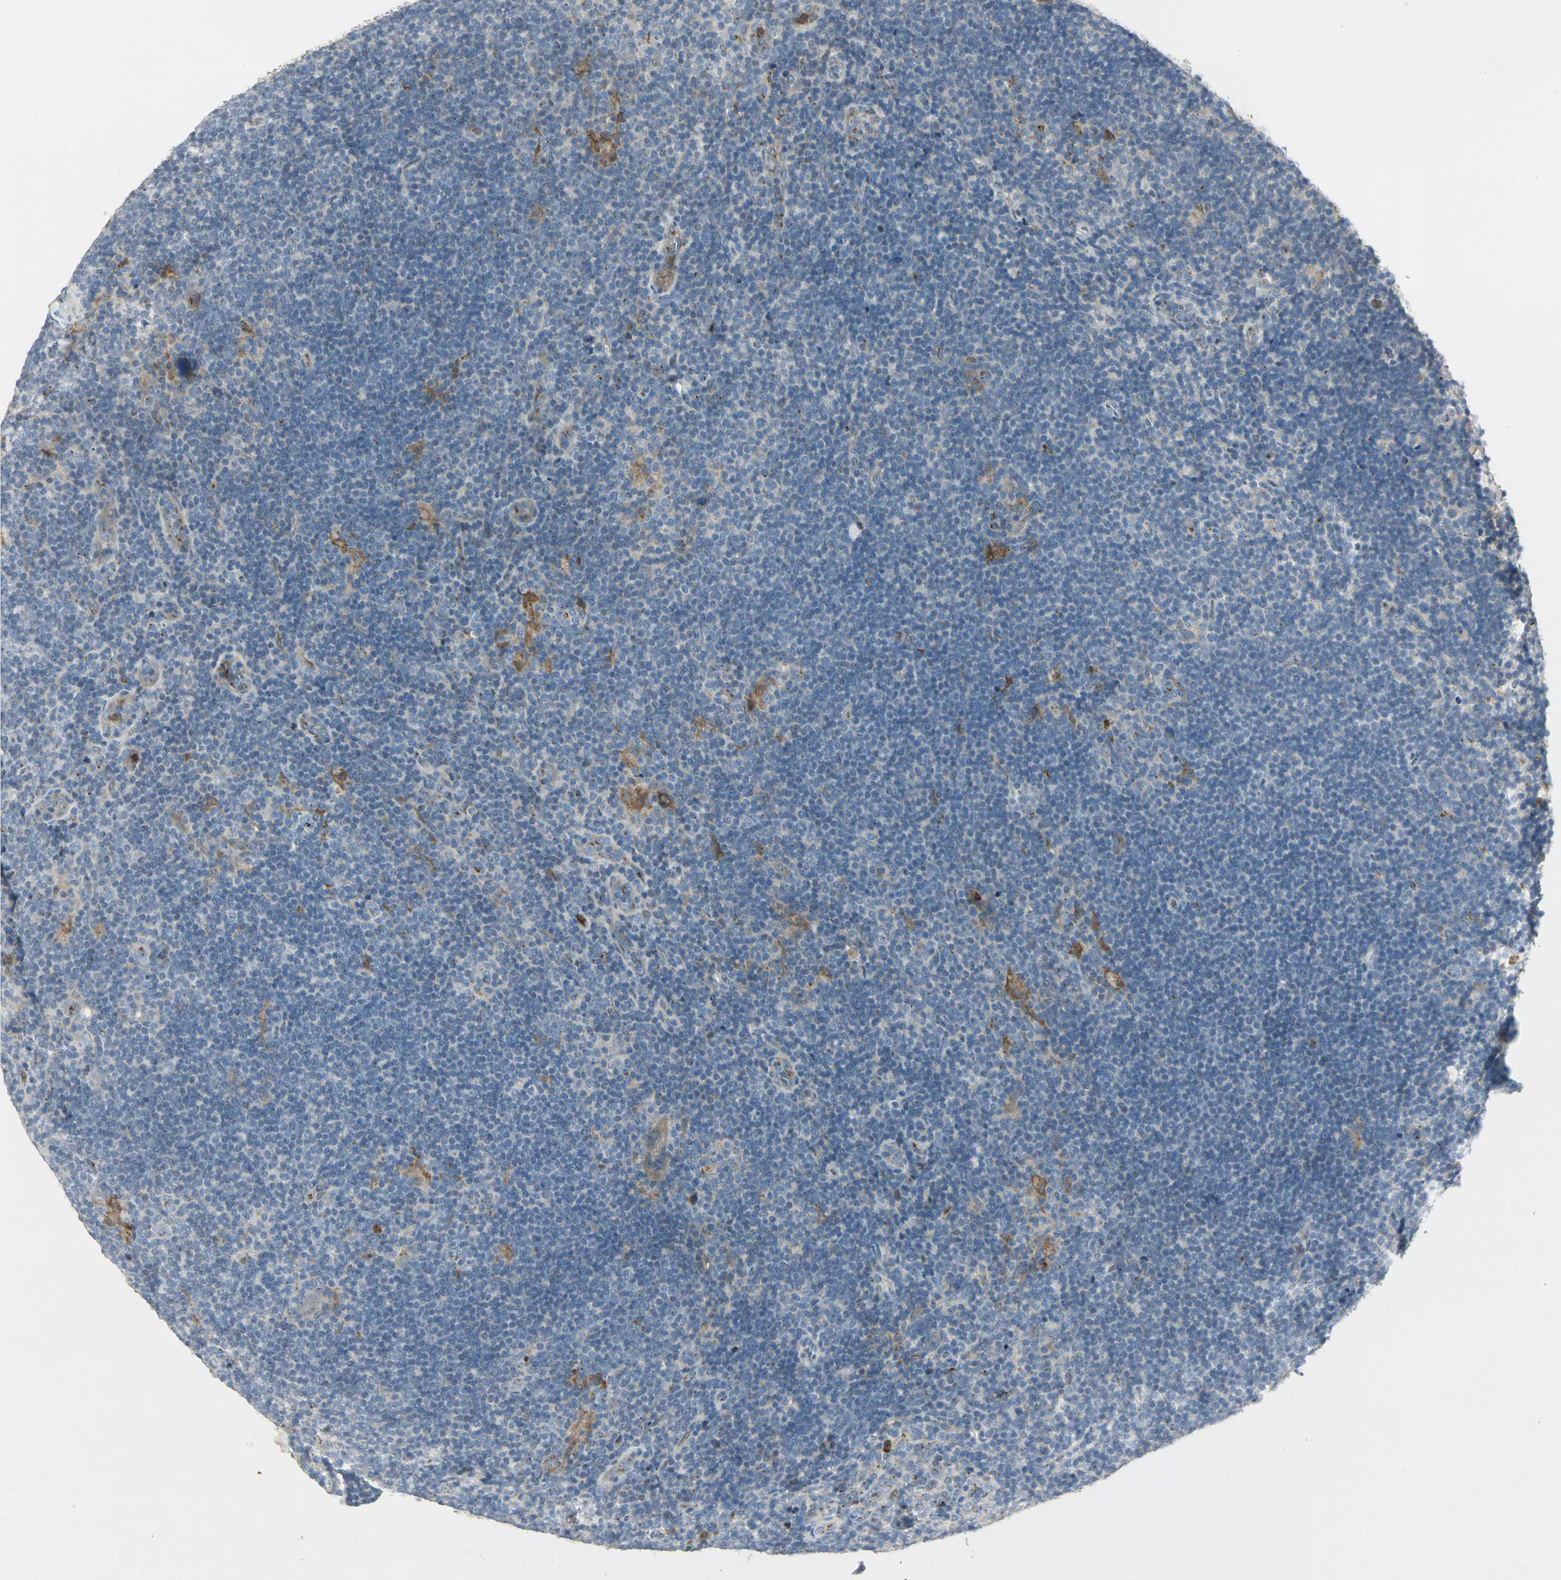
{"staining": {"intensity": "moderate", "quantity": "<25%", "location": "cytoplasmic/membranous"}, "tissue": "lymphoma", "cell_type": "Tumor cells", "image_type": "cancer", "snomed": [{"axis": "morphology", "description": "Hodgkin's disease, NOS"}, {"axis": "topography", "description": "Lymph node"}], "caption": "Protein analysis of Hodgkin's disease tissue displays moderate cytoplasmic/membranous expression in about <25% of tumor cells. The staining is performed using DAB (3,3'-diaminobenzidine) brown chromogen to label protein expression. The nuclei are counter-stained blue using hematoxylin.", "gene": "TM9SF2", "patient": {"sex": "female", "age": 57}}